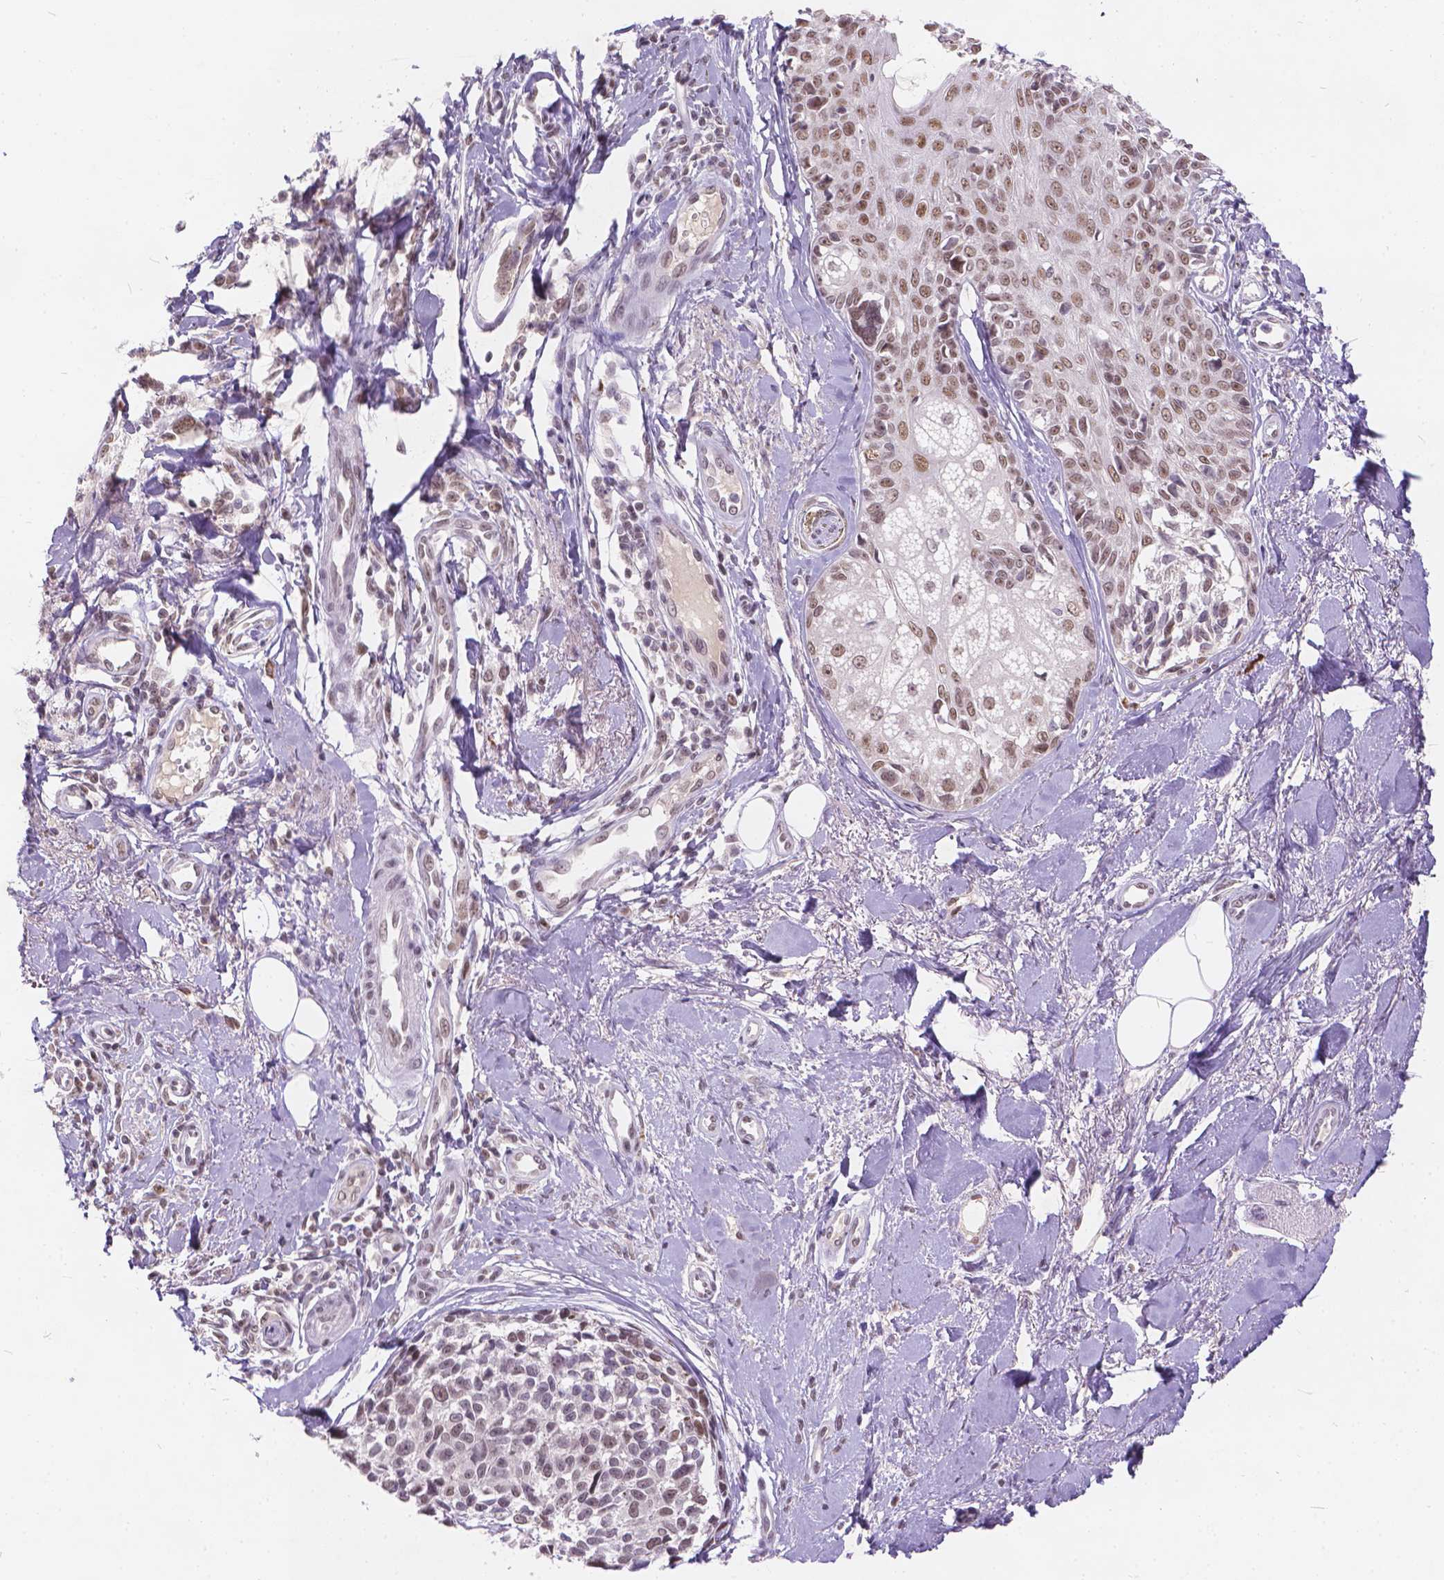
{"staining": {"intensity": "weak", "quantity": ">75%", "location": "nuclear"}, "tissue": "melanoma", "cell_type": "Tumor cells", "image_type": "cancer", "snomed": [{"axis": "morphology", "description": "Malignant melanoma, NOS"}, {"axis": "topography", "description": "Skin"}], "caption": "This is a histology image of immunohistochemistry (IHC) staining of malignant melanoma, which shows weak expression in the nuclear of tumor cells.", "gene": "FAM53A", "patient": {"sex": "female", "age": 86}}